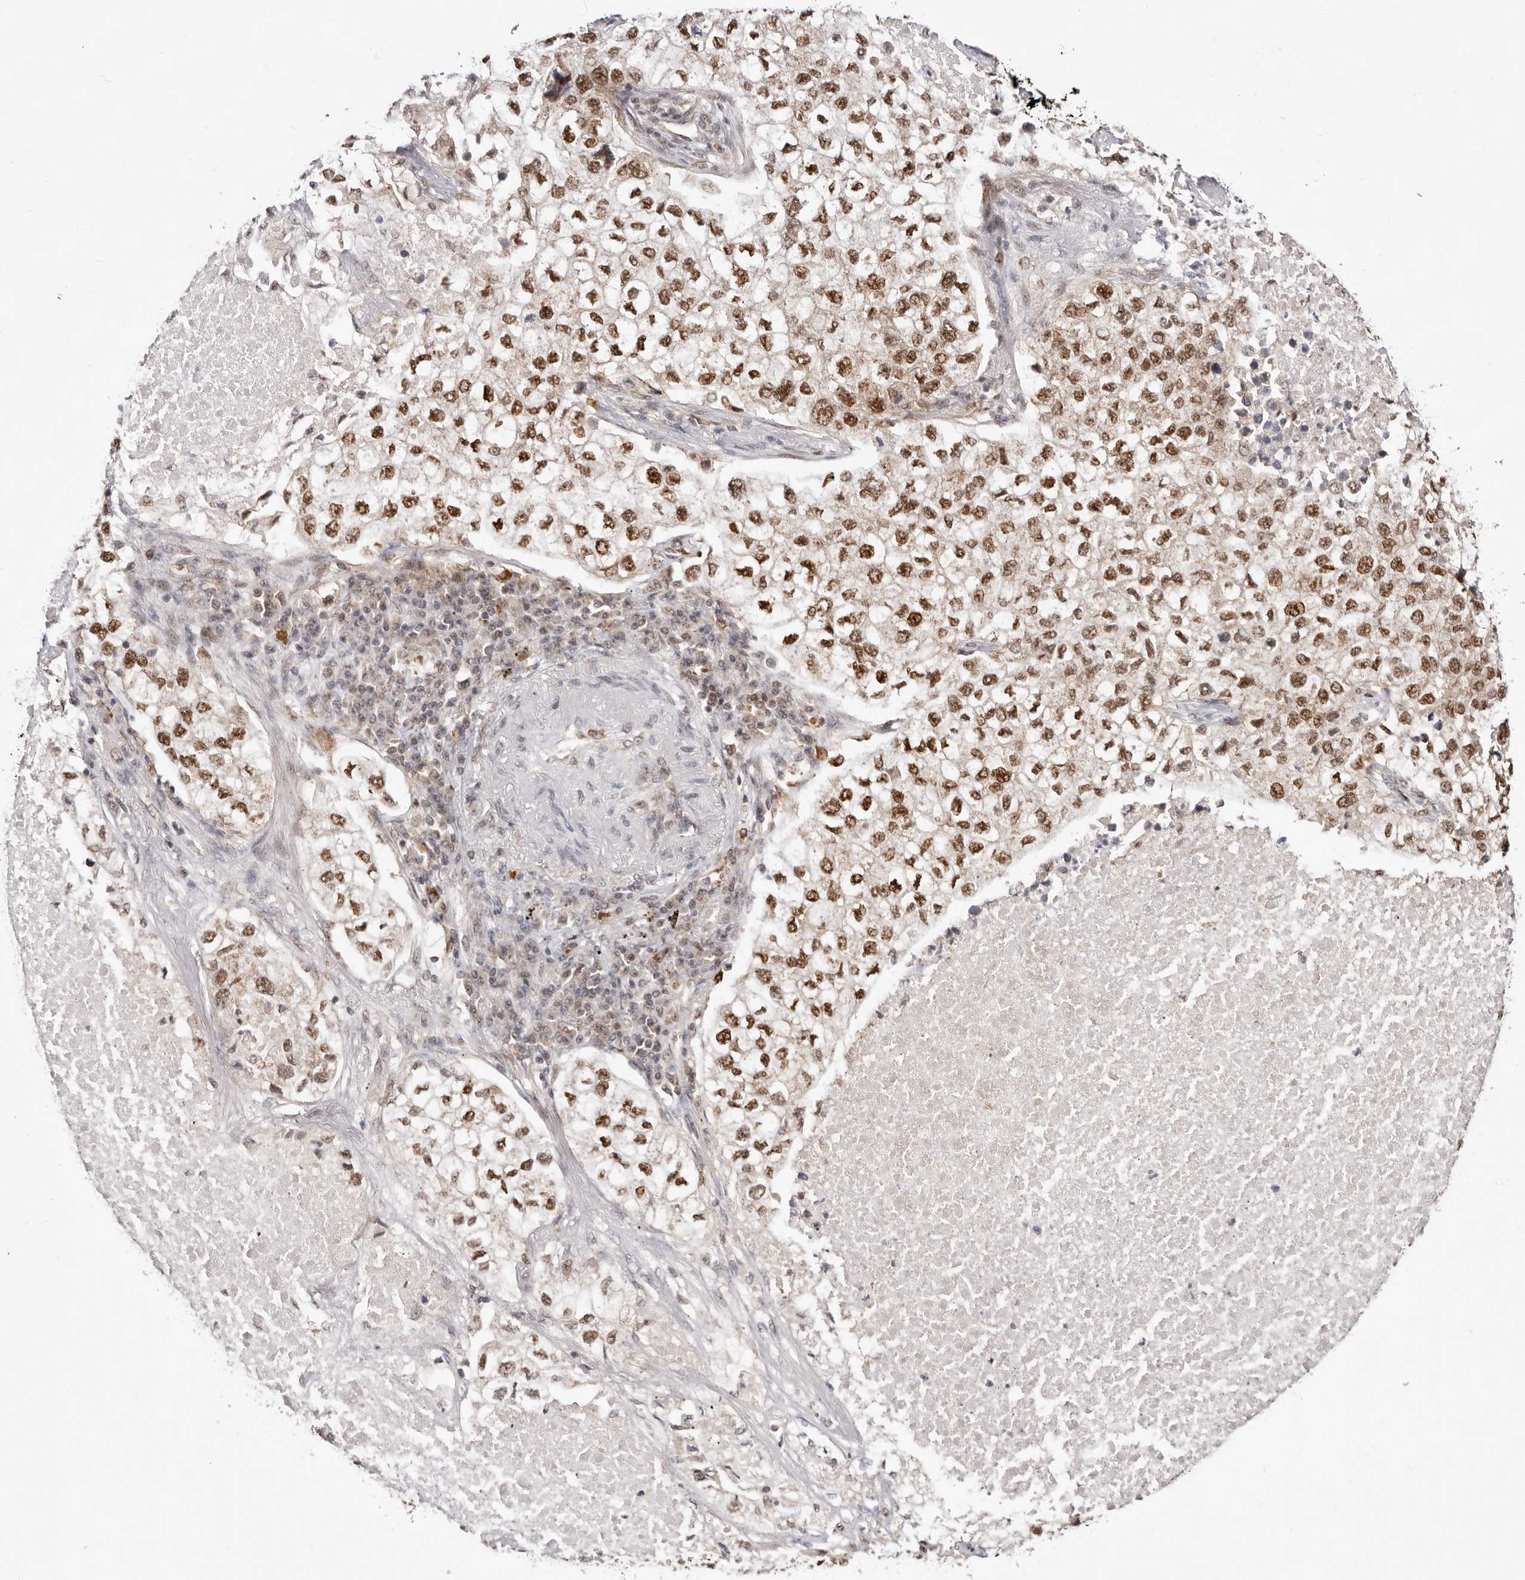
{"staining": {"intensity": "strong", "quantity": ">75%", "location": "nuclear"}, "tissue": "lung cancer", "cell_type": "Tumor cells", "image_type": "cancer", "snomed": [{"axis": "morphology", "description": "Adenocarcinoma, NOS"}, {"axis": "topography", "description": "Lung"}], "caption": "Adenocarcinoma (lung) was stained to show a protein in brown. There is high levels of strong nuclear staining in approximately >75% of tumor cells. The staining was performed using DAB, with brown indicating positive protein expression. Nuclei are stained blue with hematoxylin.", "gene": "SEC14L1", "patient": {"sex": "male", "age": 63}}